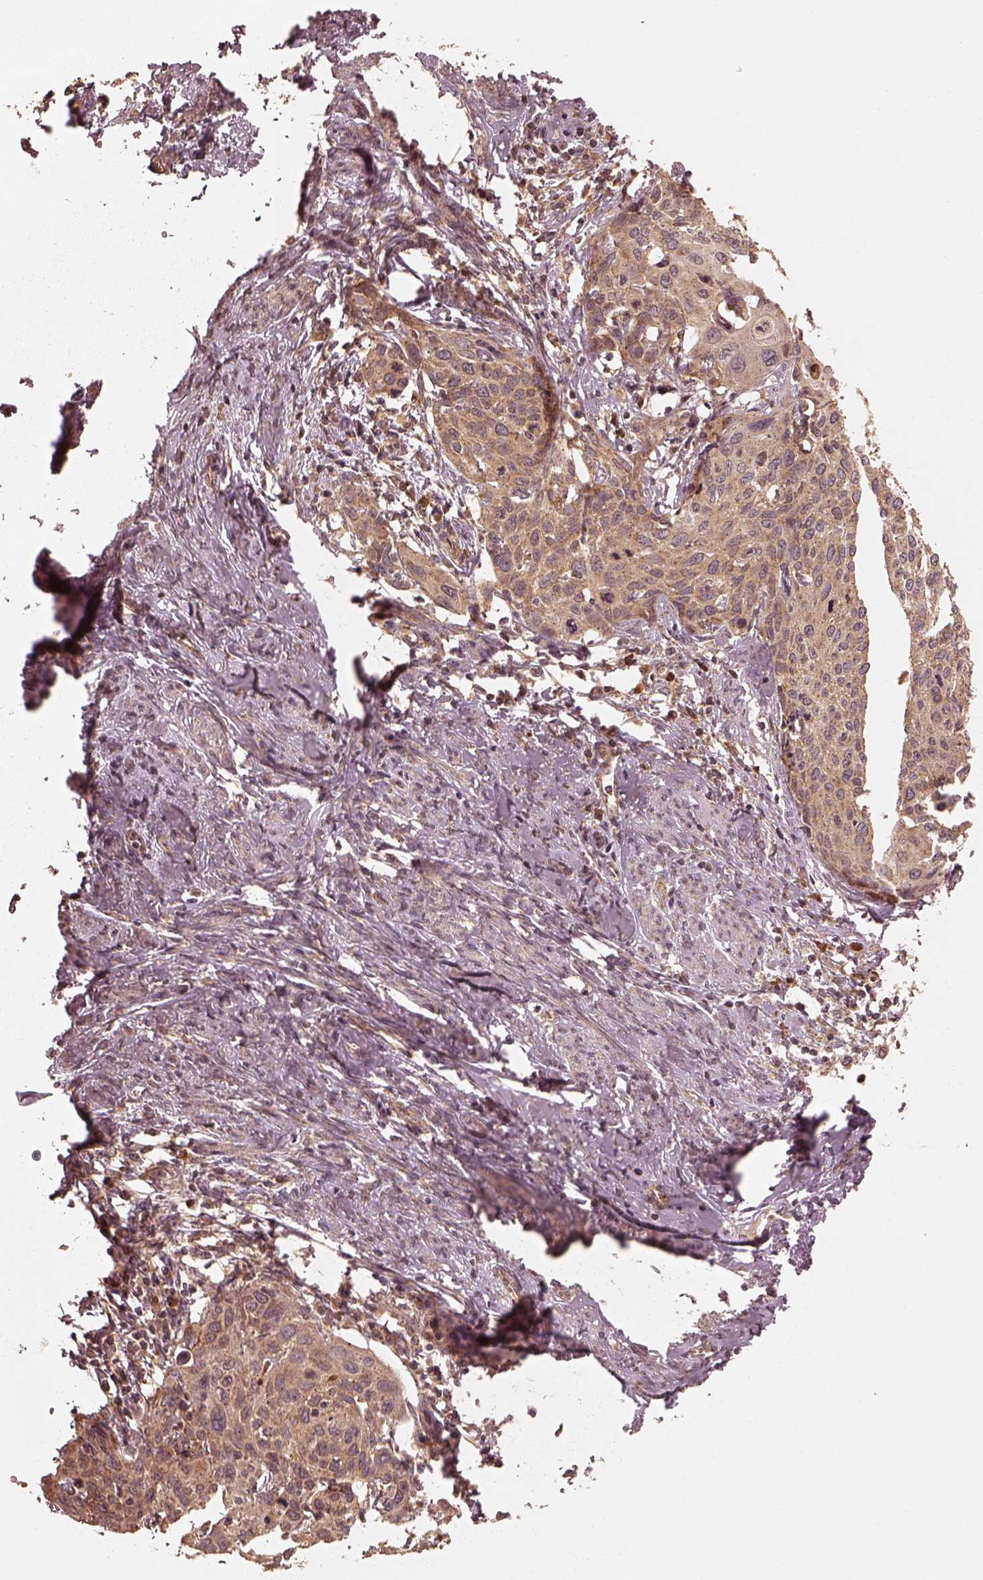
{"staining": {"intensity": "weak", "quantity": ">75%", "location": "cytoplasmic/membranous"}, "tissue": "cervical cancer", "cell_type": "Tumor cells", "image_type": "cancer", "snomed": [{"axis": "morphology", "description": "Squamous cell carcinoma, NOS"}, {"axis": "topography", "description": "Cervix"}], "caption": "The immunohistochemical stain shows weak cytoplasmic/membranous positivity in tumor cells of cervical cancer tissue. Using DAB (3,3'-diaminobenzidine) (brown) and hematoxylin (blue) stains, captured at high magnification using brightfield microscopy.", "gene": "DNAJC25", "patient": {"sex": "female", "age": 62}}